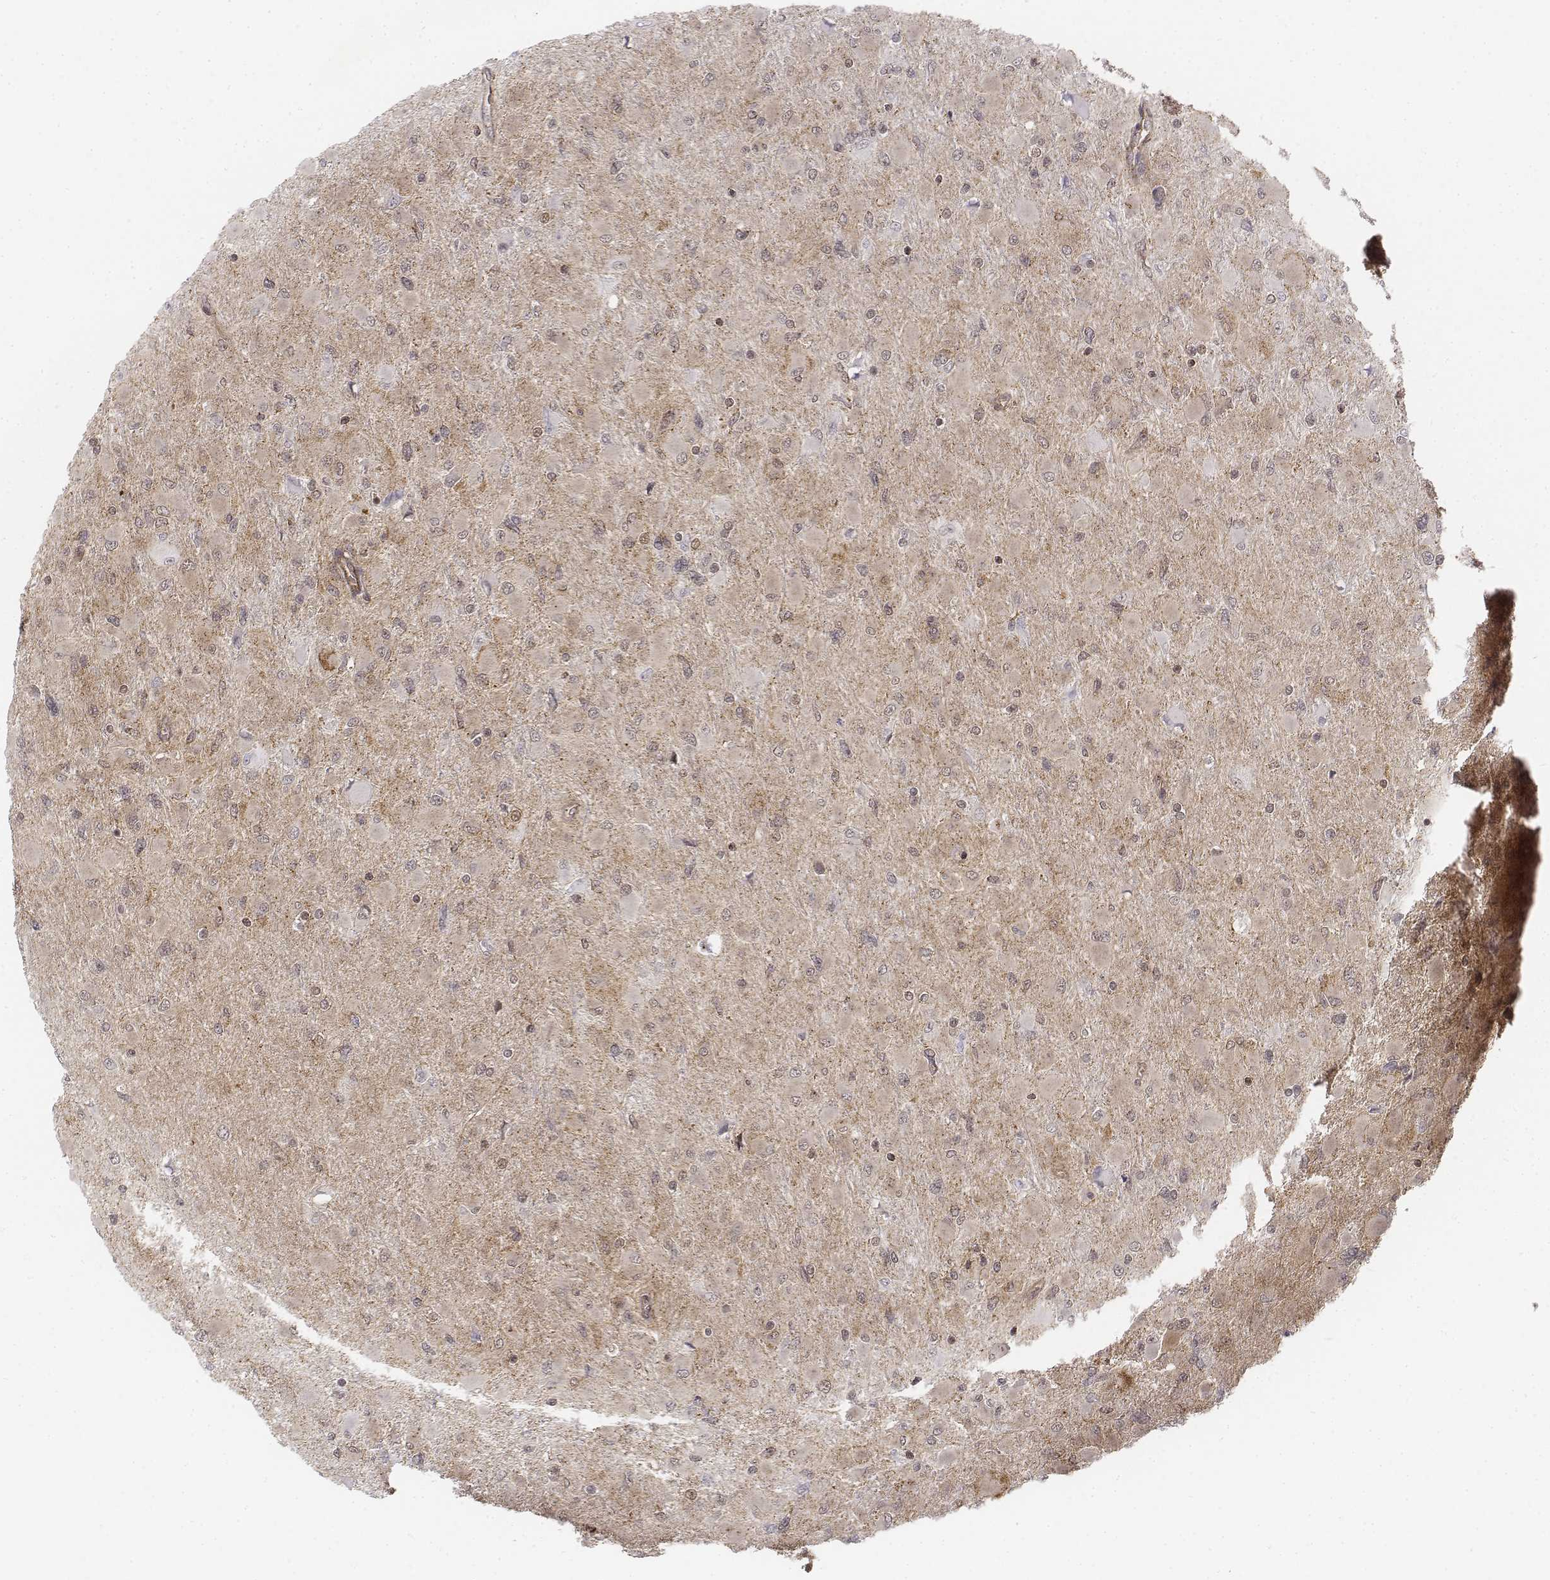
{"staining": {"intensity": "weak", "quantity": "<25%", "location": "cytoplasmic/membranous"}, "tissue": "glioma", "cell_type": "Tumor cells", "image_type": "cancer", "snomed": [{"axis": "morphology", "description": "Glioma, malignant, High grade"}, {"axis": "topography", "description": "Cerebral cortex"}], "caption": "There is no significant staining in tumor cells of glioma.", "gene": "ZFYVE19", "patient": {"sex": "female", "age": 36}}